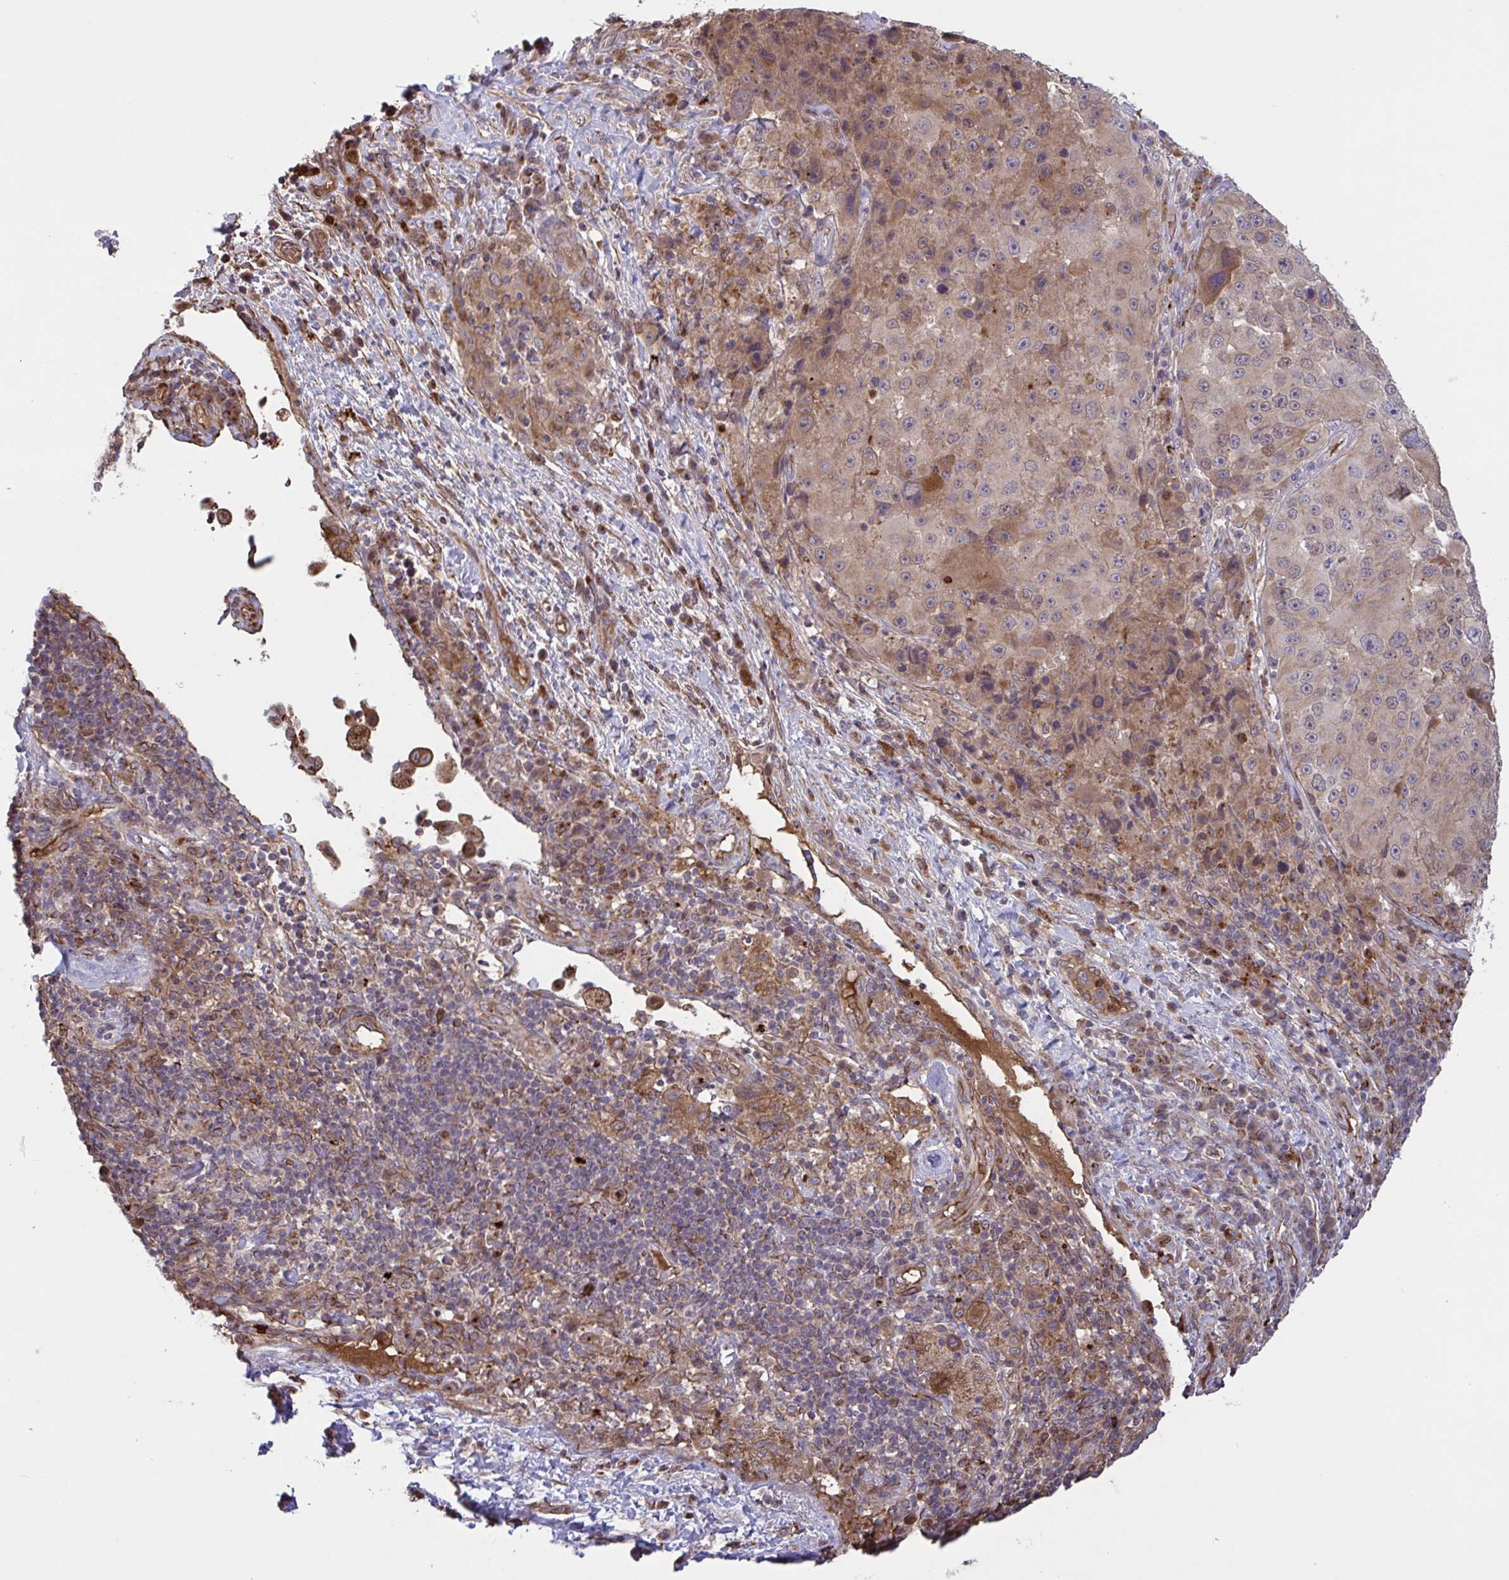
{"staining": {"intensity": "moderate", "quantity": ">75%", "location": "cytoplasmic/membranous"}, "tissue": "melanoma", "cell_type": "Tumor cells", "image_type": "cancer", "snomed": [{"axis": "morphology", "description": "Malignant melanoma, Metastatic site"}, {"axis": "topography", "description": "Lymph node"}], "caption": "There is medium levels of moderate cytoplasmic/membranous positivity in tumor cells of melanoma, as demonstrated by immunohistochemical staining (brown color).", "gene": "IL1R1", "patient": {"sex": "male", "age": 62}}